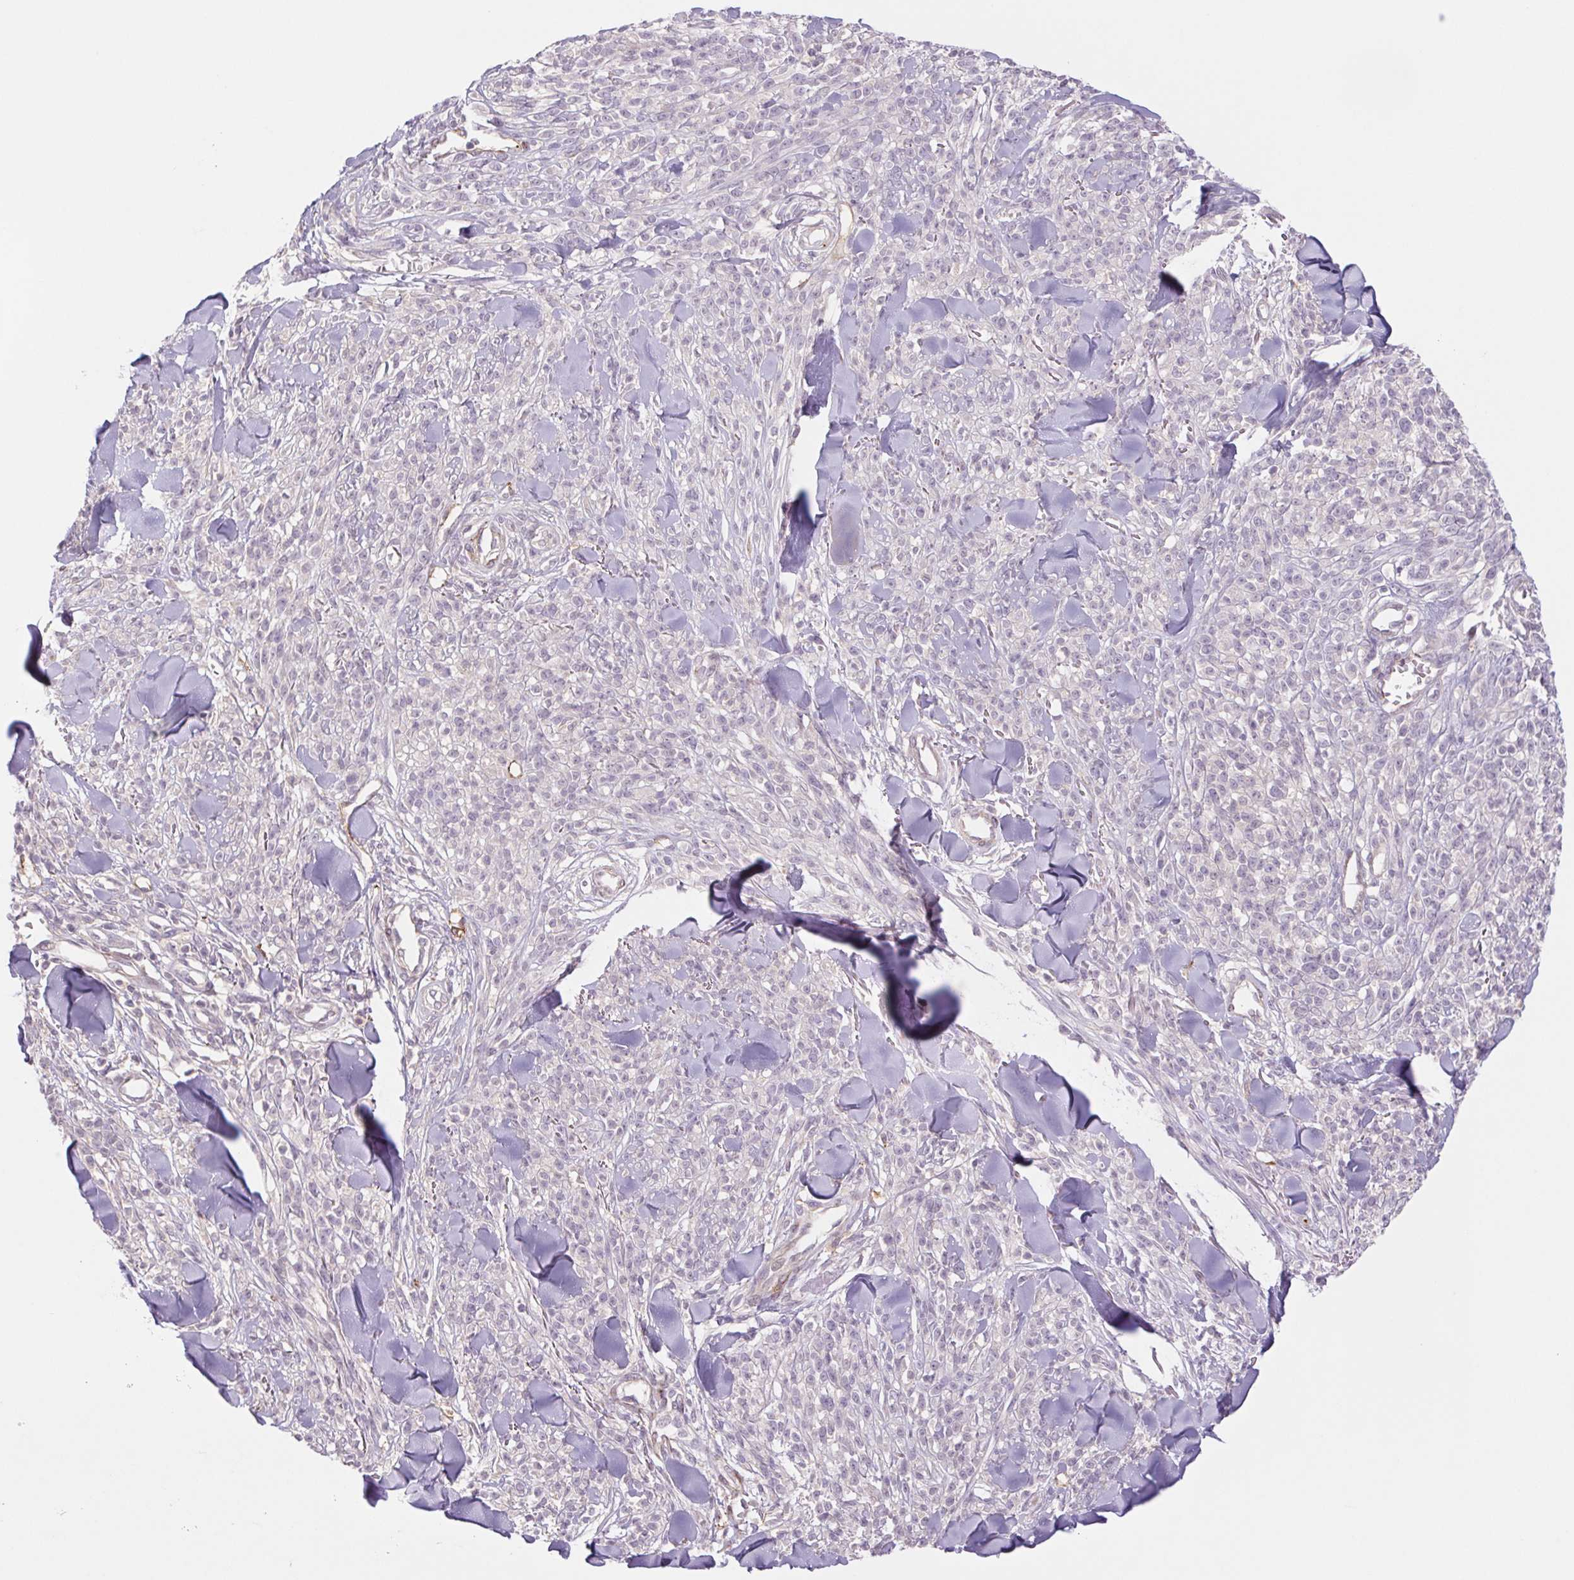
{"staining": {"intensity": "negative", "quantity": "none", "location": "none"}, "tissue": "melanoma", "cell_type": "Tumor cells", "image_type": "cancer", "snomed": [{"axis": "morphology", "description": "Malignant melanoma, NOS"}, {"axis": "topography", "description": "Skin"}, {"axis": "topography", "description": "Skin of trunk"}], "caption": "Immunohistochemical staining of human melanoma demonstrates no significant expression in tumor cells. (Stains: DAB immunohistochemistry with hematoxylin counter stain, Microscopy: brightfield microscopy at high magnification).", "gene": "MS4A13", "patient": {"sex": "male", "age": 74}}